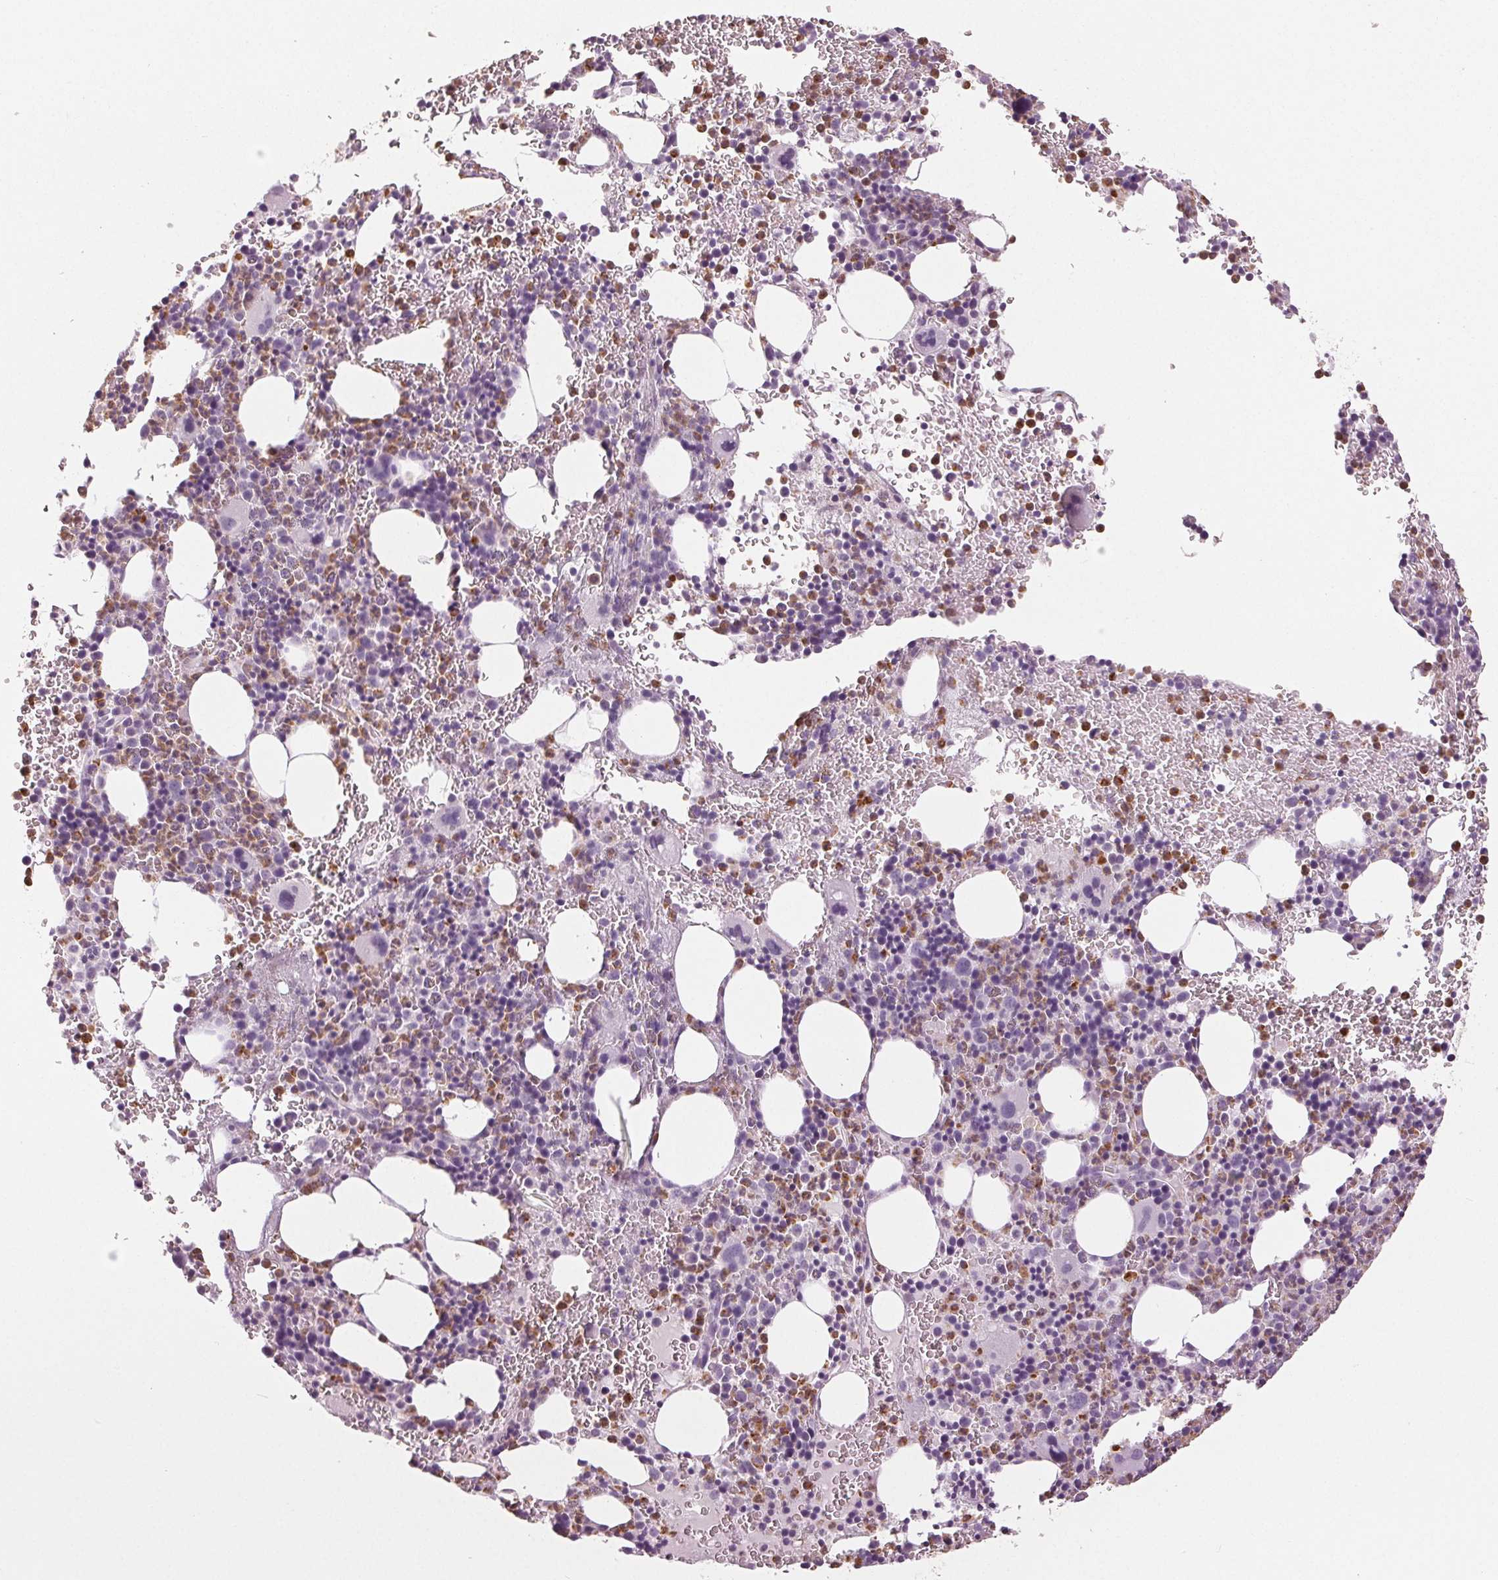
{"staining": {"intensity": "moderate", "quantity": "25%-75%", "location": "cytoplasmic/membranous"}, "tissue": "bone marrow", "cell_type": "Hematopoietic cells", "image_type": "normal", "snomed": [{"axis": "morphology", "description": "Normal tissue, NOS"}, {"axis": "topography", "description": "Bone marrow"}], "caption": "This image demonstrates immunohistochemistry (IHC) staining of normal human bone marrow, with medium moderate cytoplasmic/membranous expression in approximately 25%-75% of hematopoietic cells.", "gene": "LTF", "patient": {"sex": "male", "age": 63}}